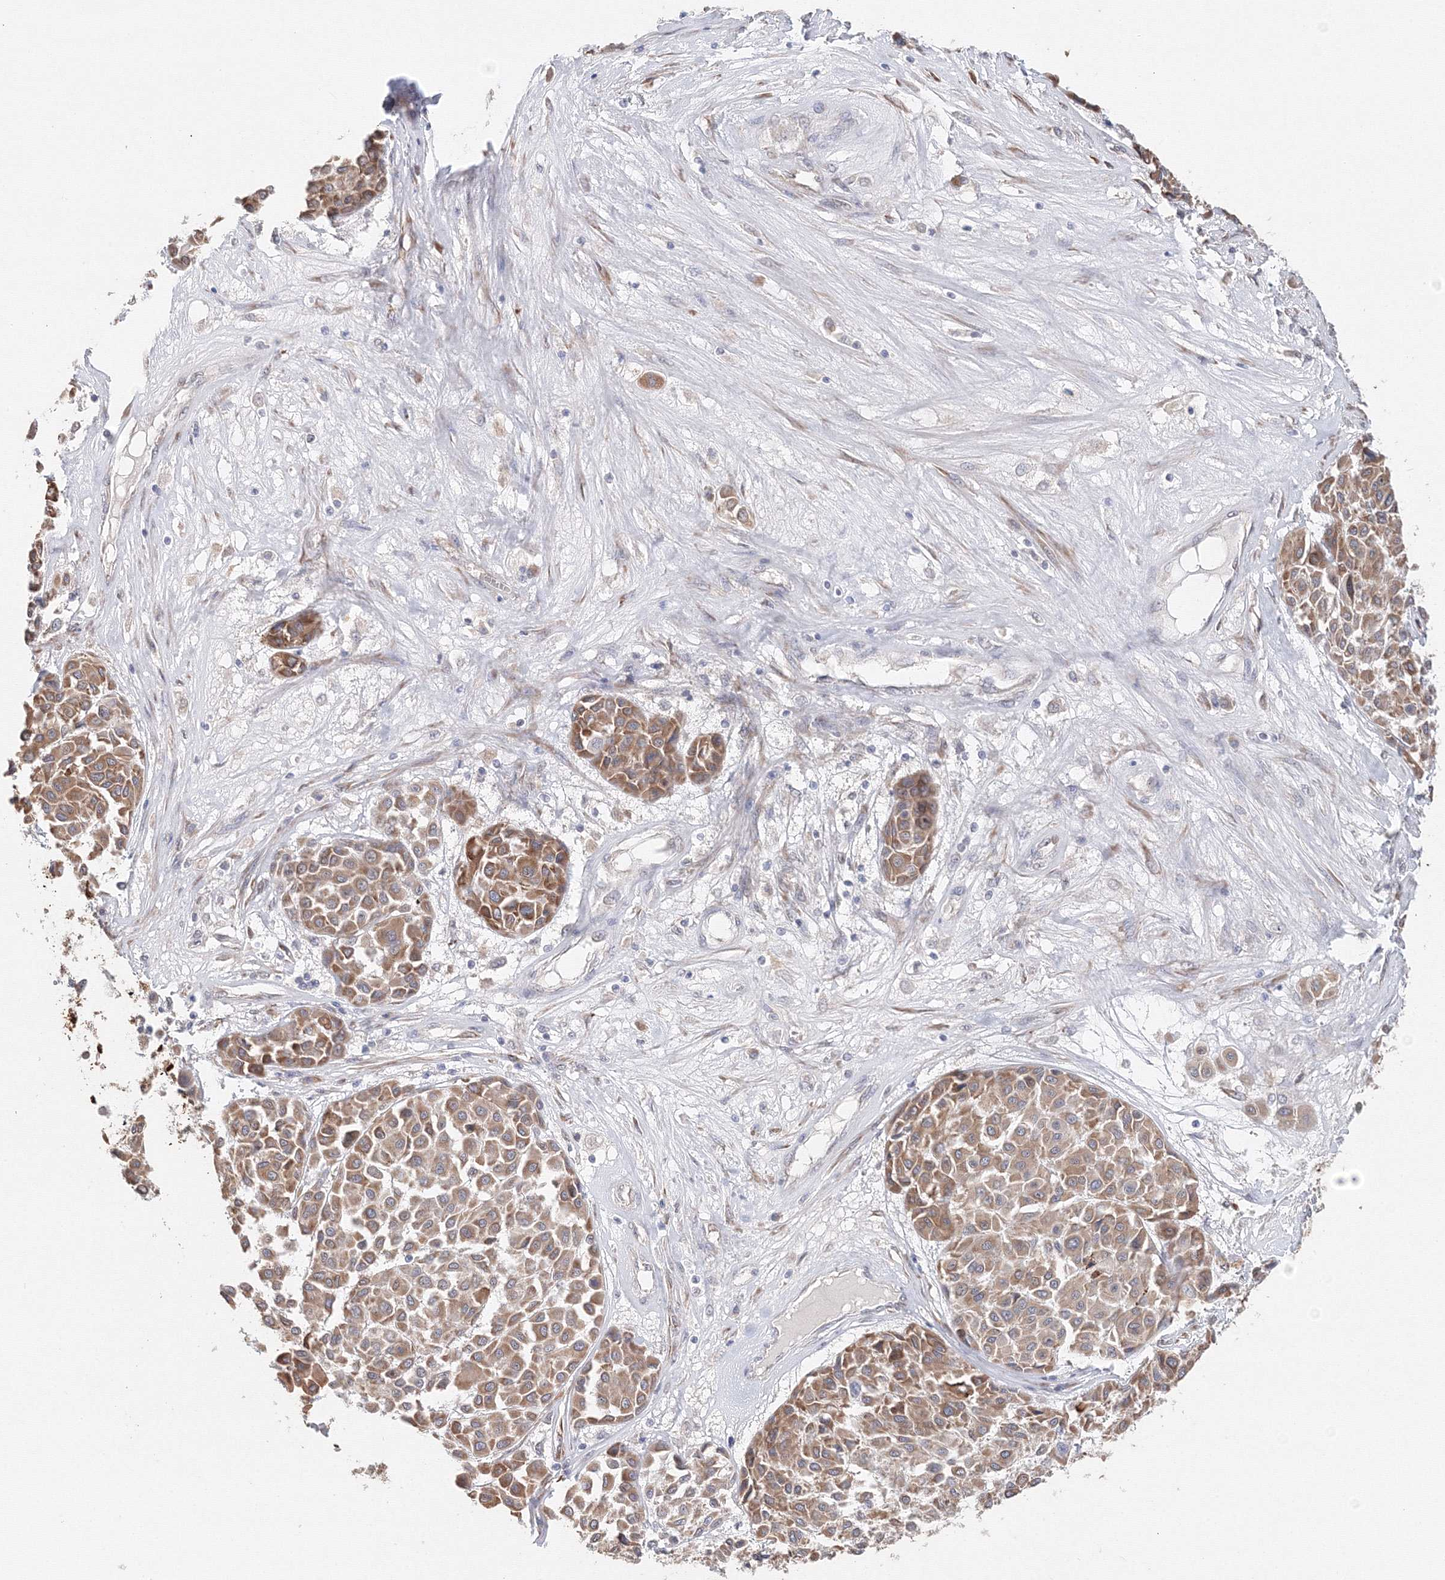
{"staining": {"intensity": "moderate", "quantity": ">75%", "location": "cytoplasmic/membranous"}, "tissue": "melanoma", "cell_type": "Tumor cells", "image_type": "cancer", "snomed": [{"axis": "morphology", "description": "Malignant melanoma, Metastatic site"}, {"axis": "topography", "description": "Soft tissue"}], "caption": "Brown immunohistochemical staining in human melanoma displays moderate cytoplasmic/membranous positivity in about >75% of tumor cells.", "gene": "DHRS12", "patient": {"sex": "male", "age": 41}}